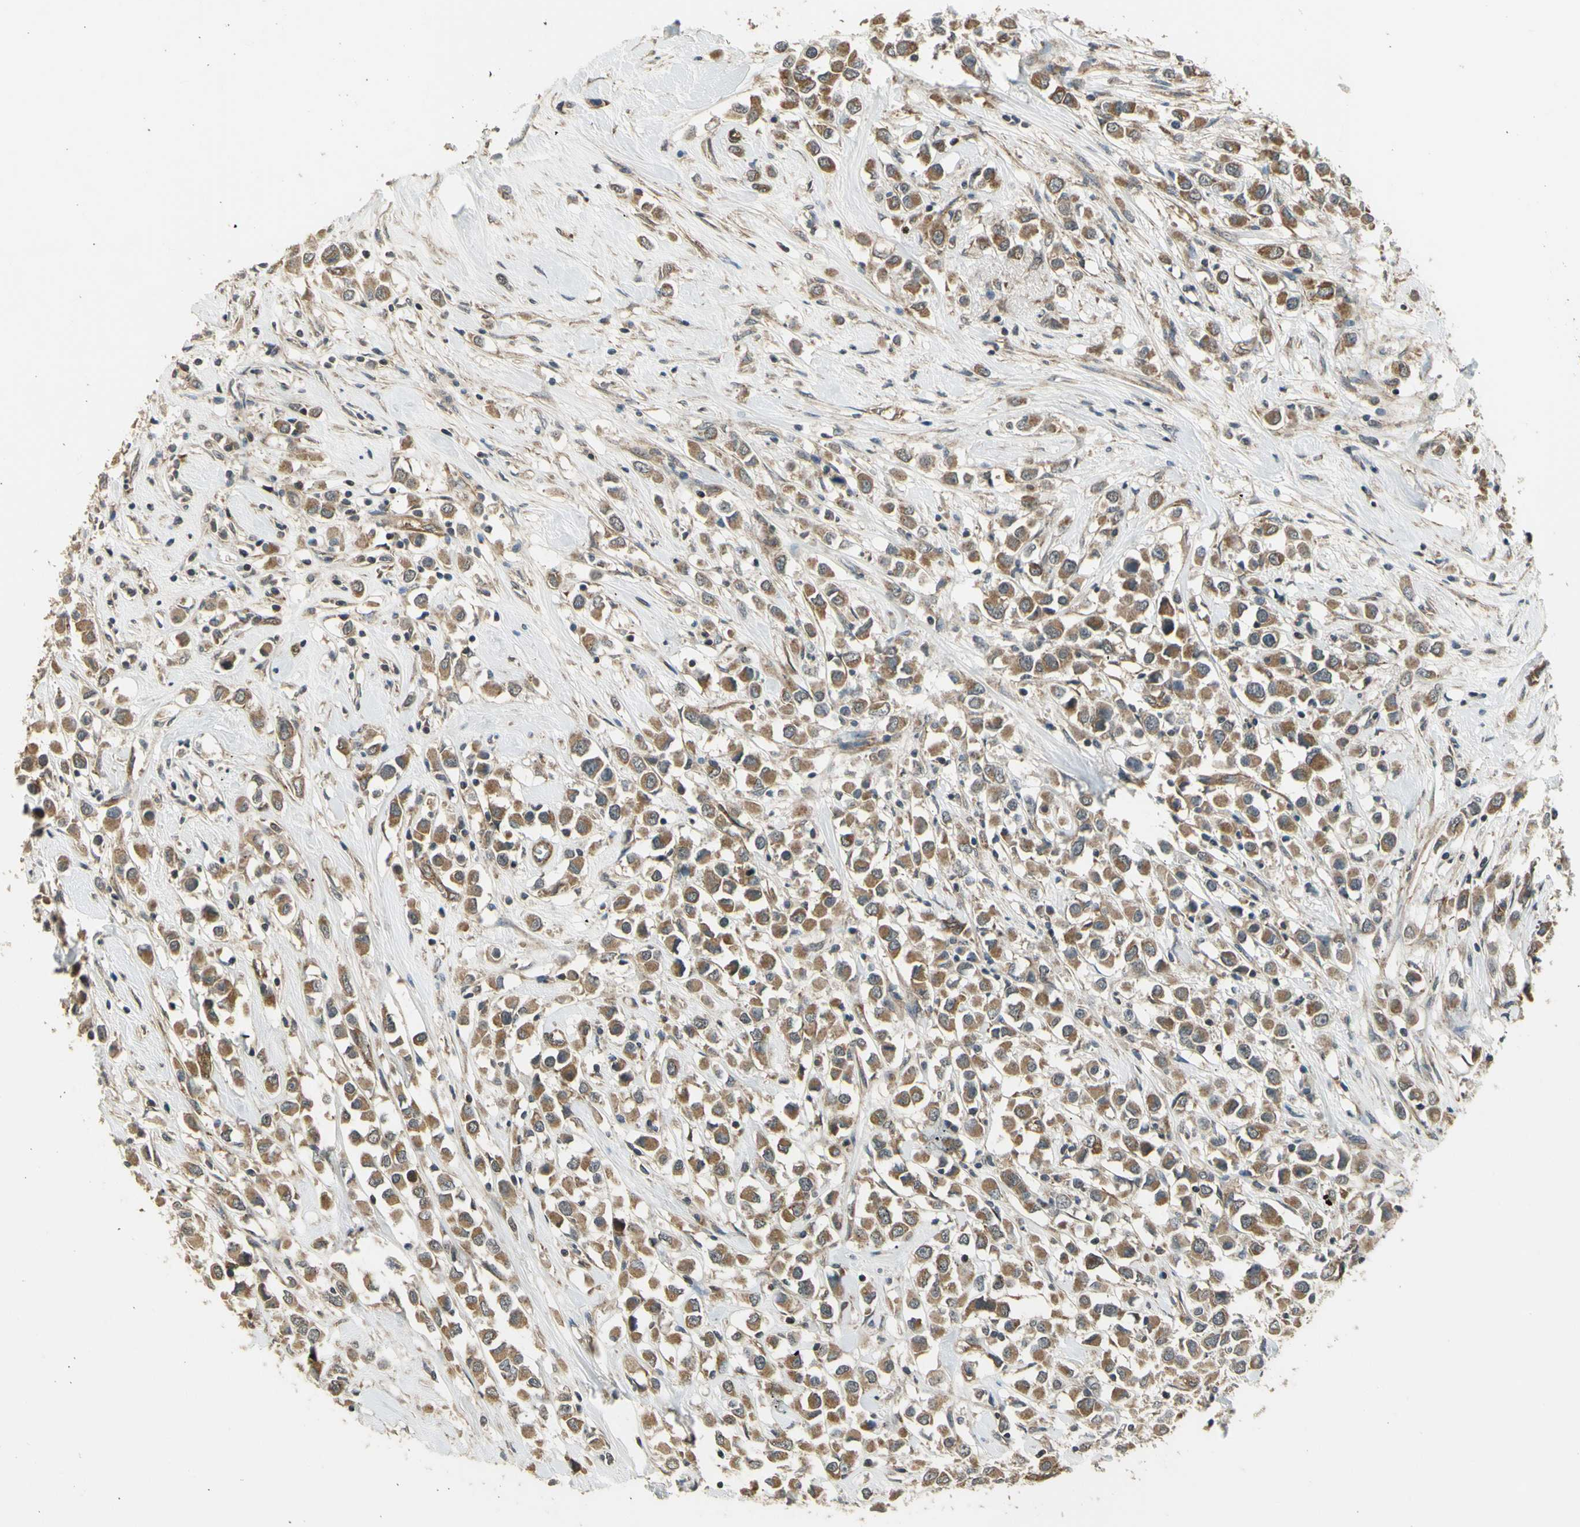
{"staining": {"intensity": "moderate", "quantity": ">75%", "location": "cytoplasmic/membranous"}, "tissue": "breast cancer", "cell_type": "Tumor cells", "image_type": "cancer", "snomed": [{"axis": "morphology", "description": "Duct carcinoma"}, {"axis": "topography", "description": "Breast"}], "caption": "IHC histopathology image of neoplastic tissue: human breast infiltrating ductal carcinoma stained using immunohistochemistry shows medium levels of moderate protein expression localized specifically in the cytoplasmic/membranous of tumor cells, appearing as a cytoplasmic/membranous brown color.", "gene": "EFNB2", "patient": {"sex": "female", "age": 61}}